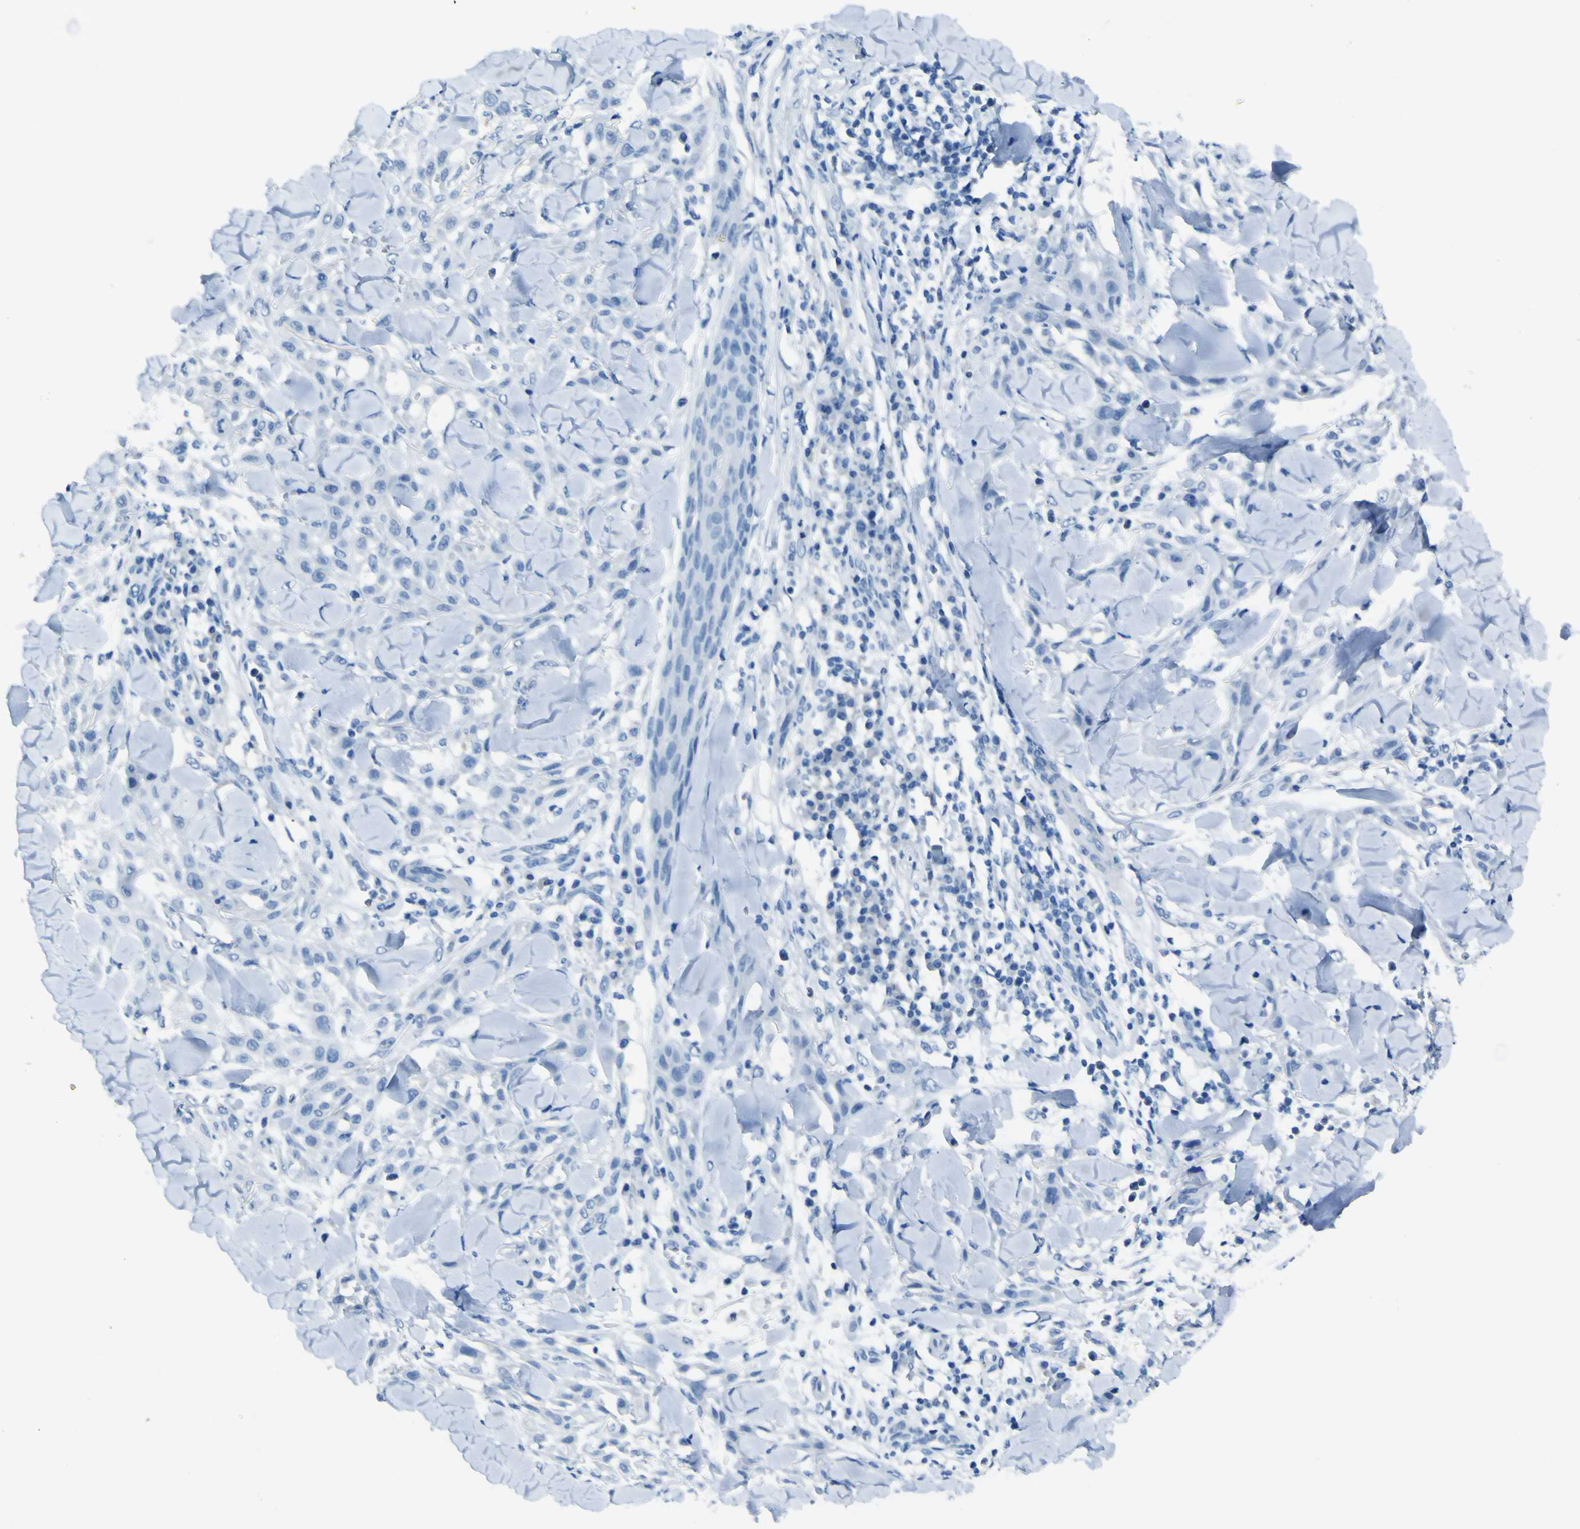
{"staining": {"intensity": "negative", "quantity": "none", "location": "none"}, "tissue": "skin cancer", "cell_type": "Tumor cells", "image_type": "cancer", "snomed": [{"axis": "morphology", "description": "Squamous cell carcinoma, NOS"}, {"axis": "topography", "description": "Skin"}], "caption": "Immunohistochemical staining of skin squamous cell carcinoma reveals no significant positivity in tumor cells.", "gene": "PHKG1", "patient": {"sex": "male", "age": 24}}